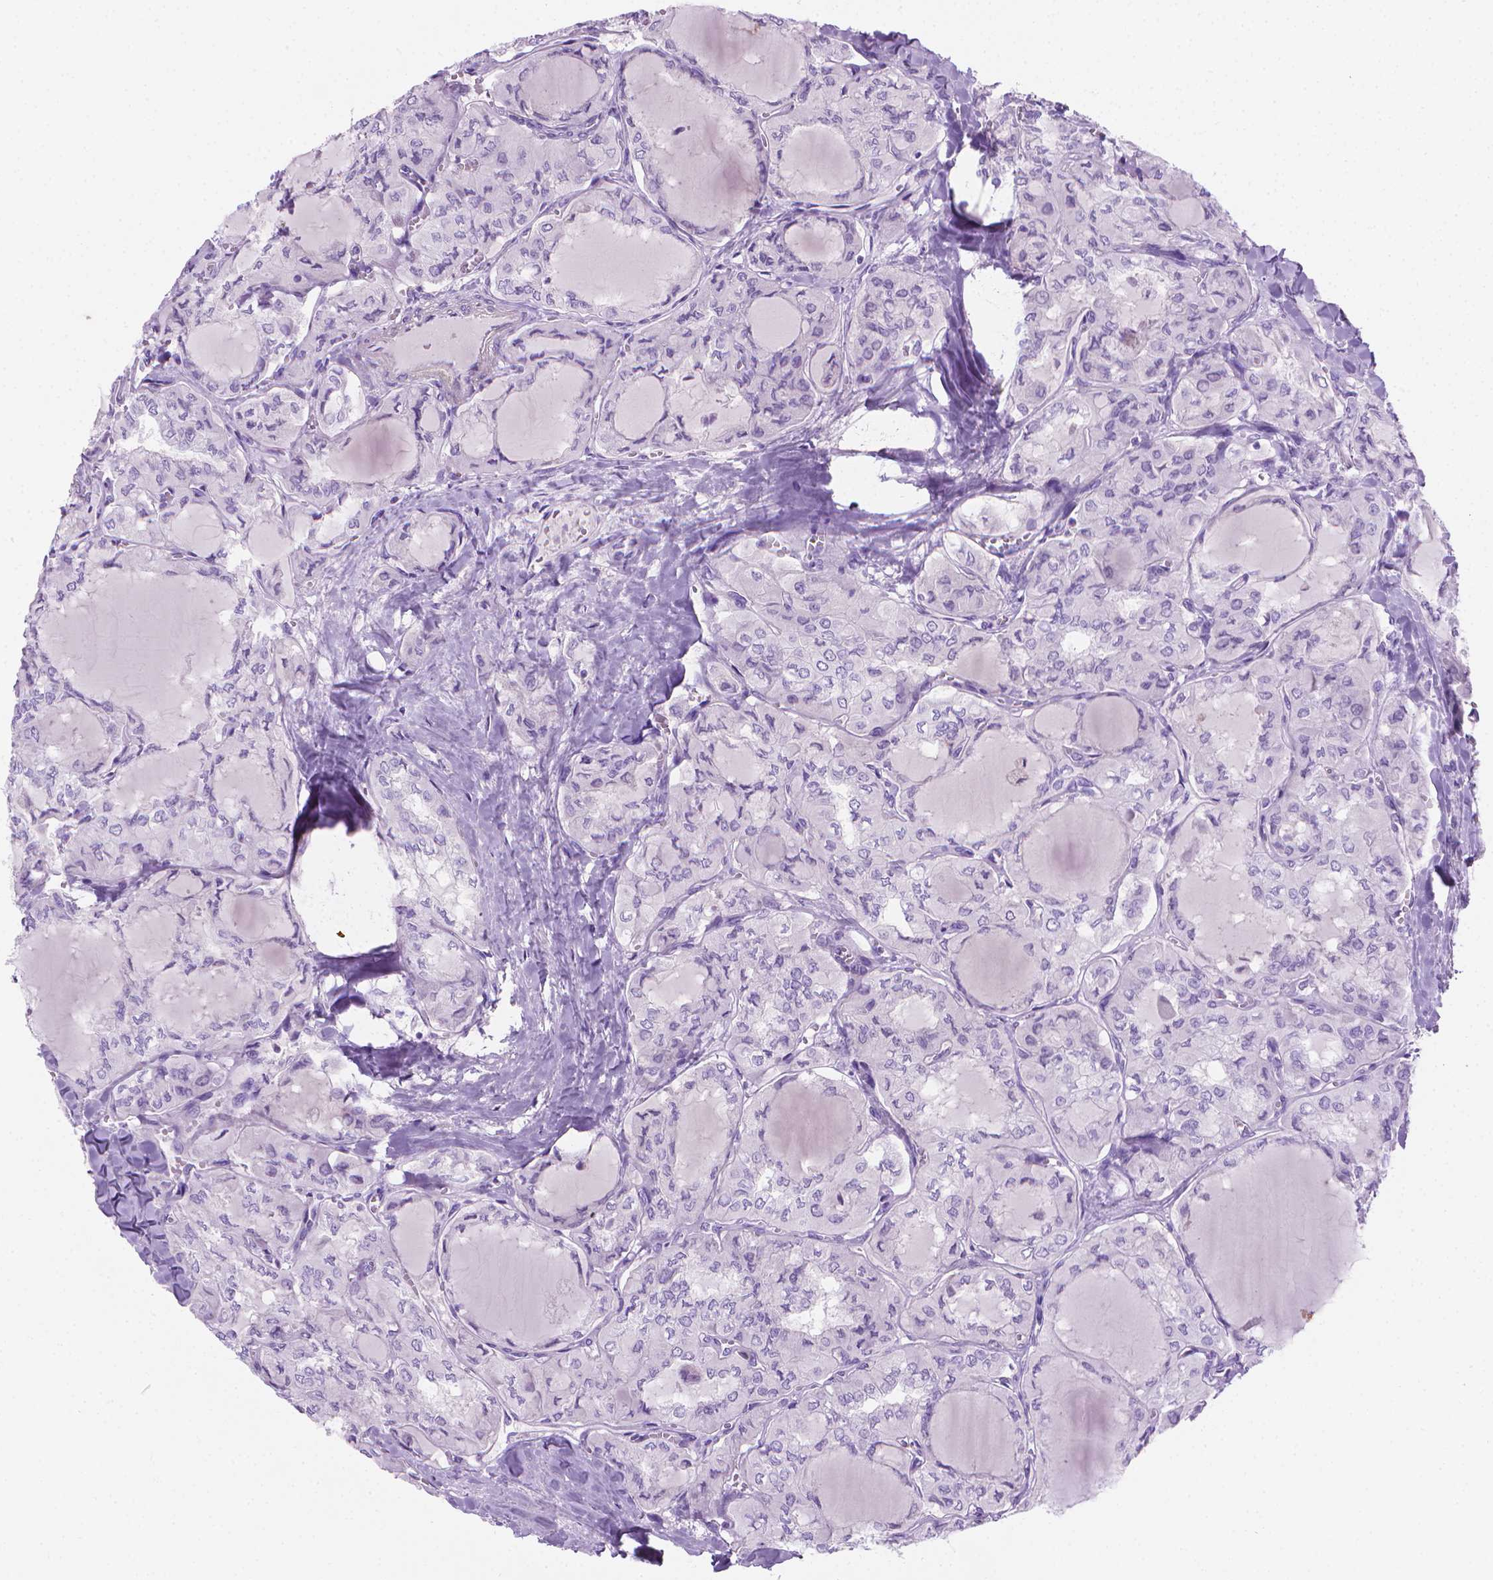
{"staining": {"intensity": "negative", "quantity": "none", "location": "none"}, "tissue": "thyroid cancer", "cell_type": "Tumor cells", "image_type": "cancer", "snomed": [{"axis": "morphology", "description": "Papillary adenocarcinoma, NOS"}, {"axis": "topography", "description": "Thyroid gland"}], "caption": "This is an immunohistochemistry (IHC) photomicrograph of thyroid papillary adenocarcinoma. There is no positivity in tumor cells.", "gene": "FASN", "patient": {"sex": "male", "age": 20}}